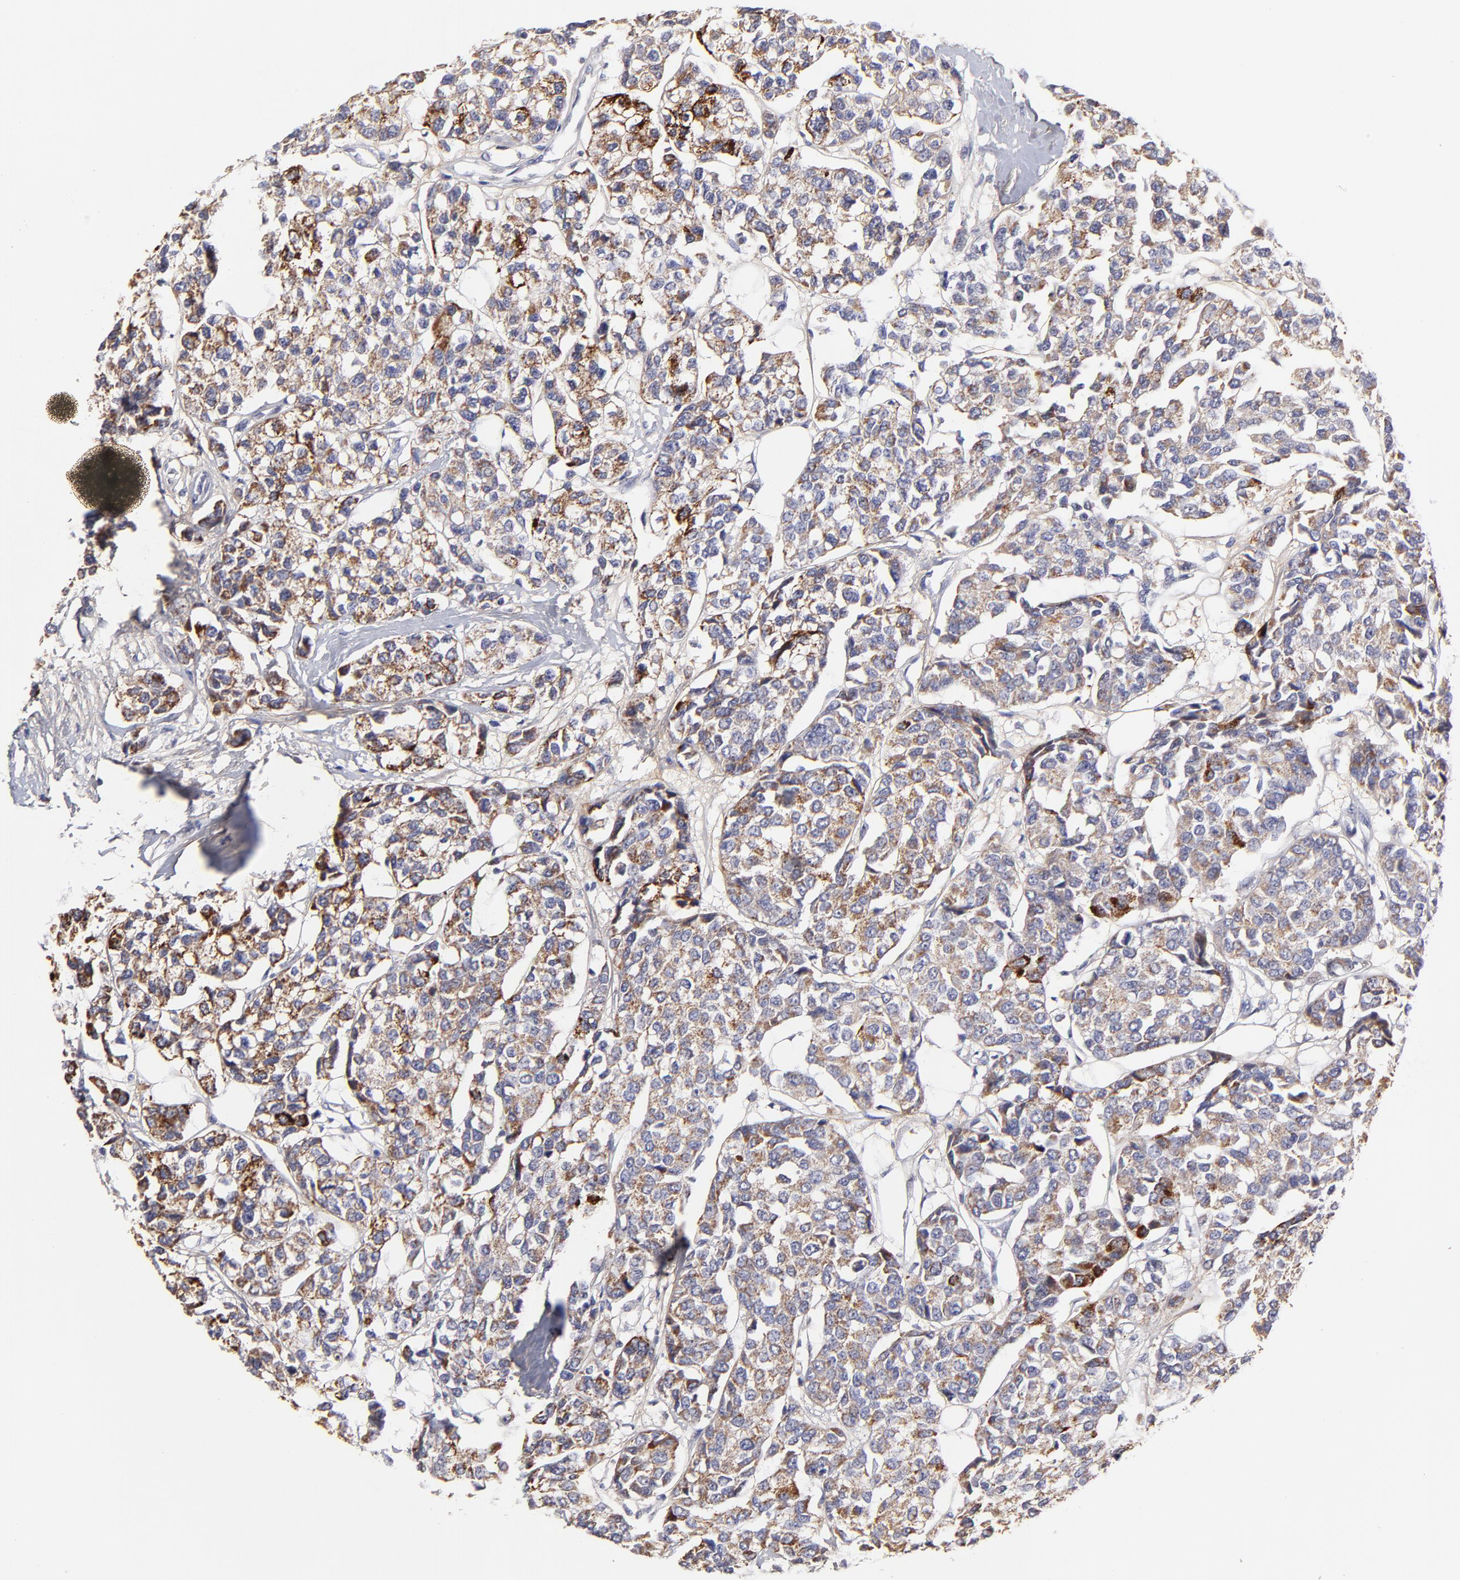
{"staining": {"intensity": "moderate", "quantity": "25%-75%", "location": "cytoplasmic/membranous"}, "tissue": "breast cancer", "cell_type": "Tumor cells", "image_type": "cancer", "snomed": [{"axis": "morphology", "description": "Duct carcinoma"}, {"axis": "topography", "description": "Breast"}], "caption": "There is medium levels of moderate cytoplasmic/membranous staining in tumor cells of breast cancer, as demonstrated by immunohistochemical staining (brown color).", "gene": "BTG2", "patient": {"sex": "female", "age": 51}}